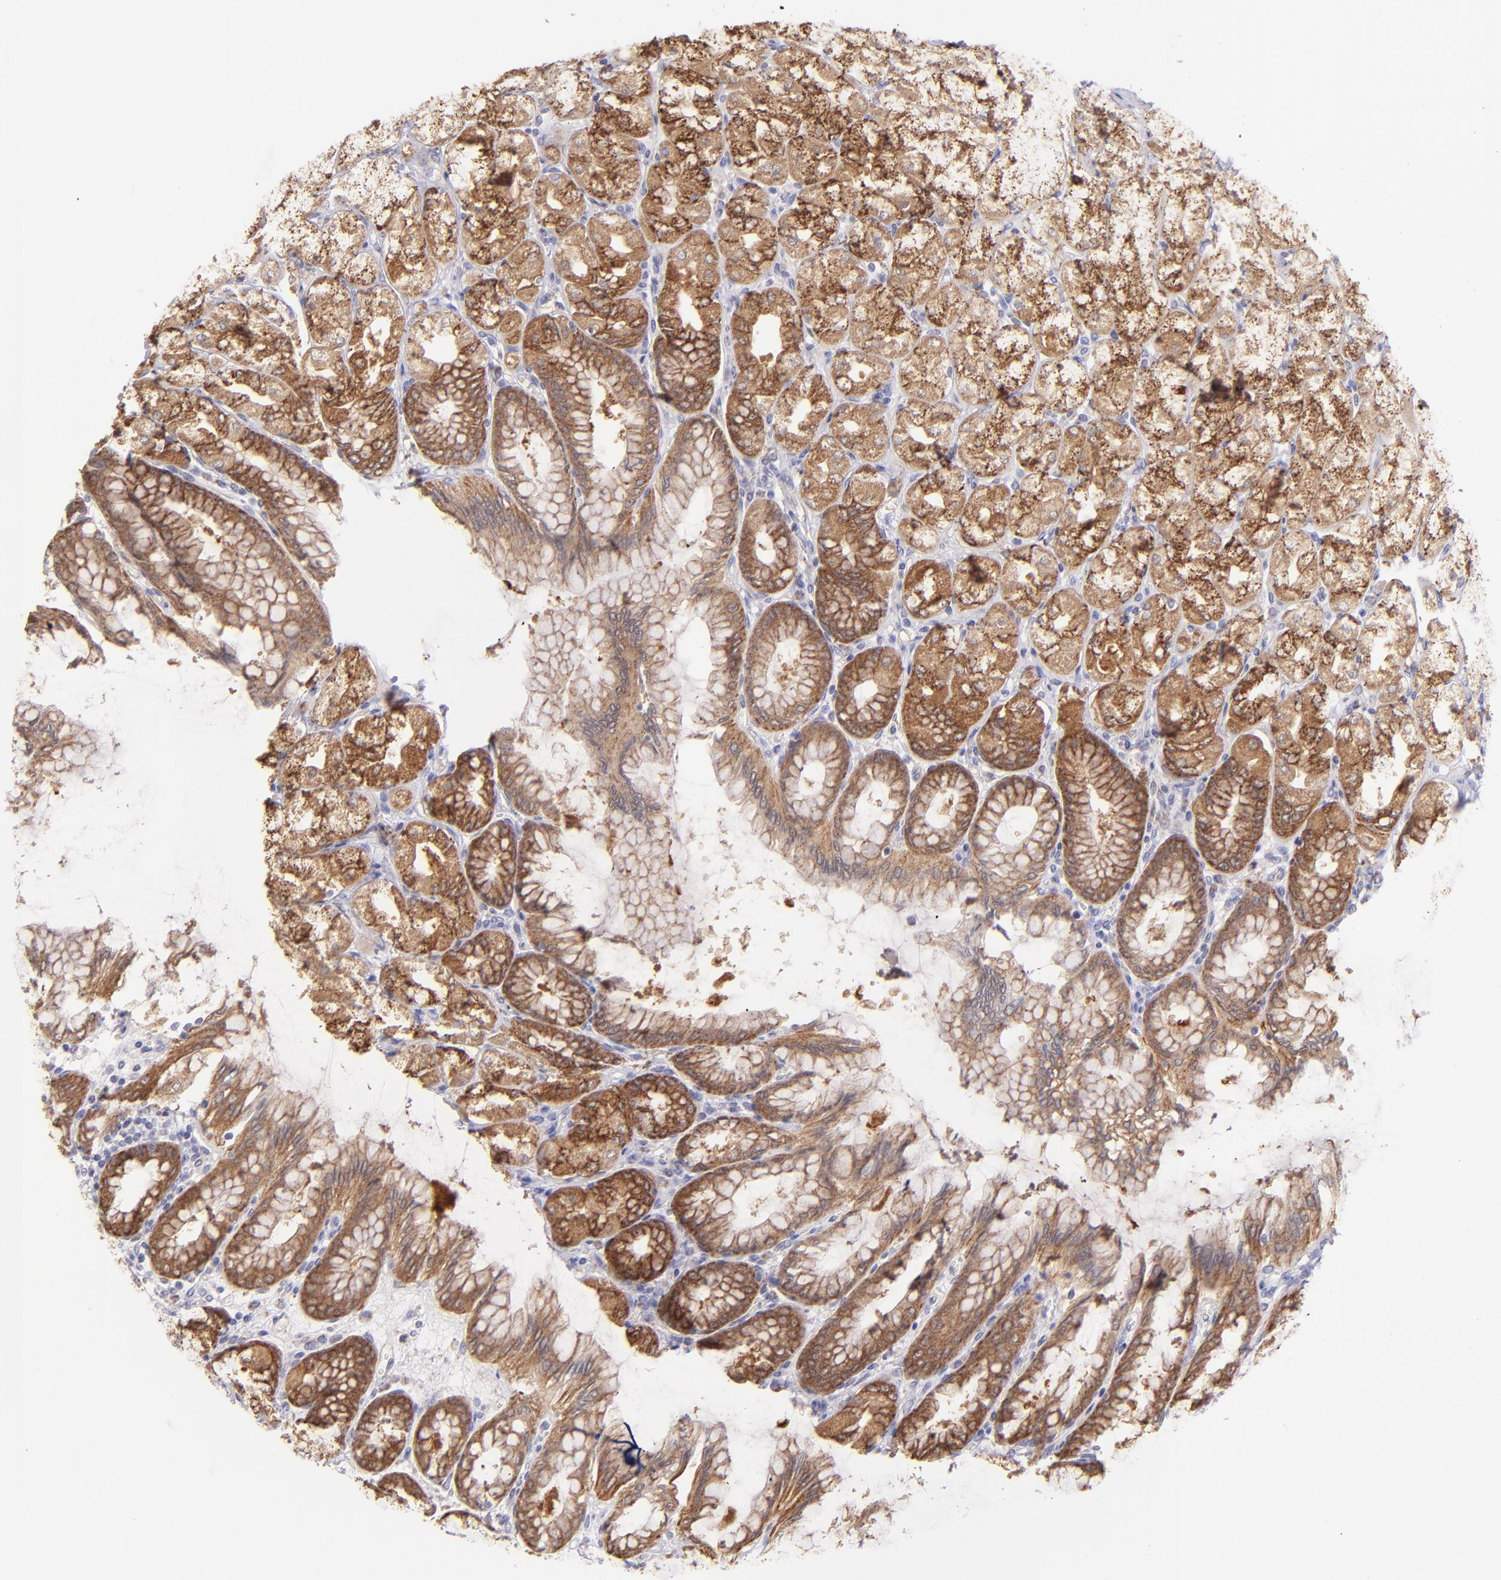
{"staining": {"intensity": "moderate", "quantity": ">75%", "location": "cytoplasmic/membranous"}, "tissue": "stomach", "cell_type": "Glandular cells", "image_type": "normal", "snomed": [{"axis": "morphology", "description": "Normal tissue, NOS"}, {"axis": "topography", "description": "Stomach, upper"}], "caption": "High-magnification brightfield microscopy of normal stomach stained with DAB (3,3'-diaminobenzidine) (brown) and counterstained with hematoxylin (blue). glandular cells exhibit moderate cytoplasmic/membranous positivity is seen in about>75% of cells.", "gene": "SH2D4A", "patient": {"sex": "female", "age": 56}}